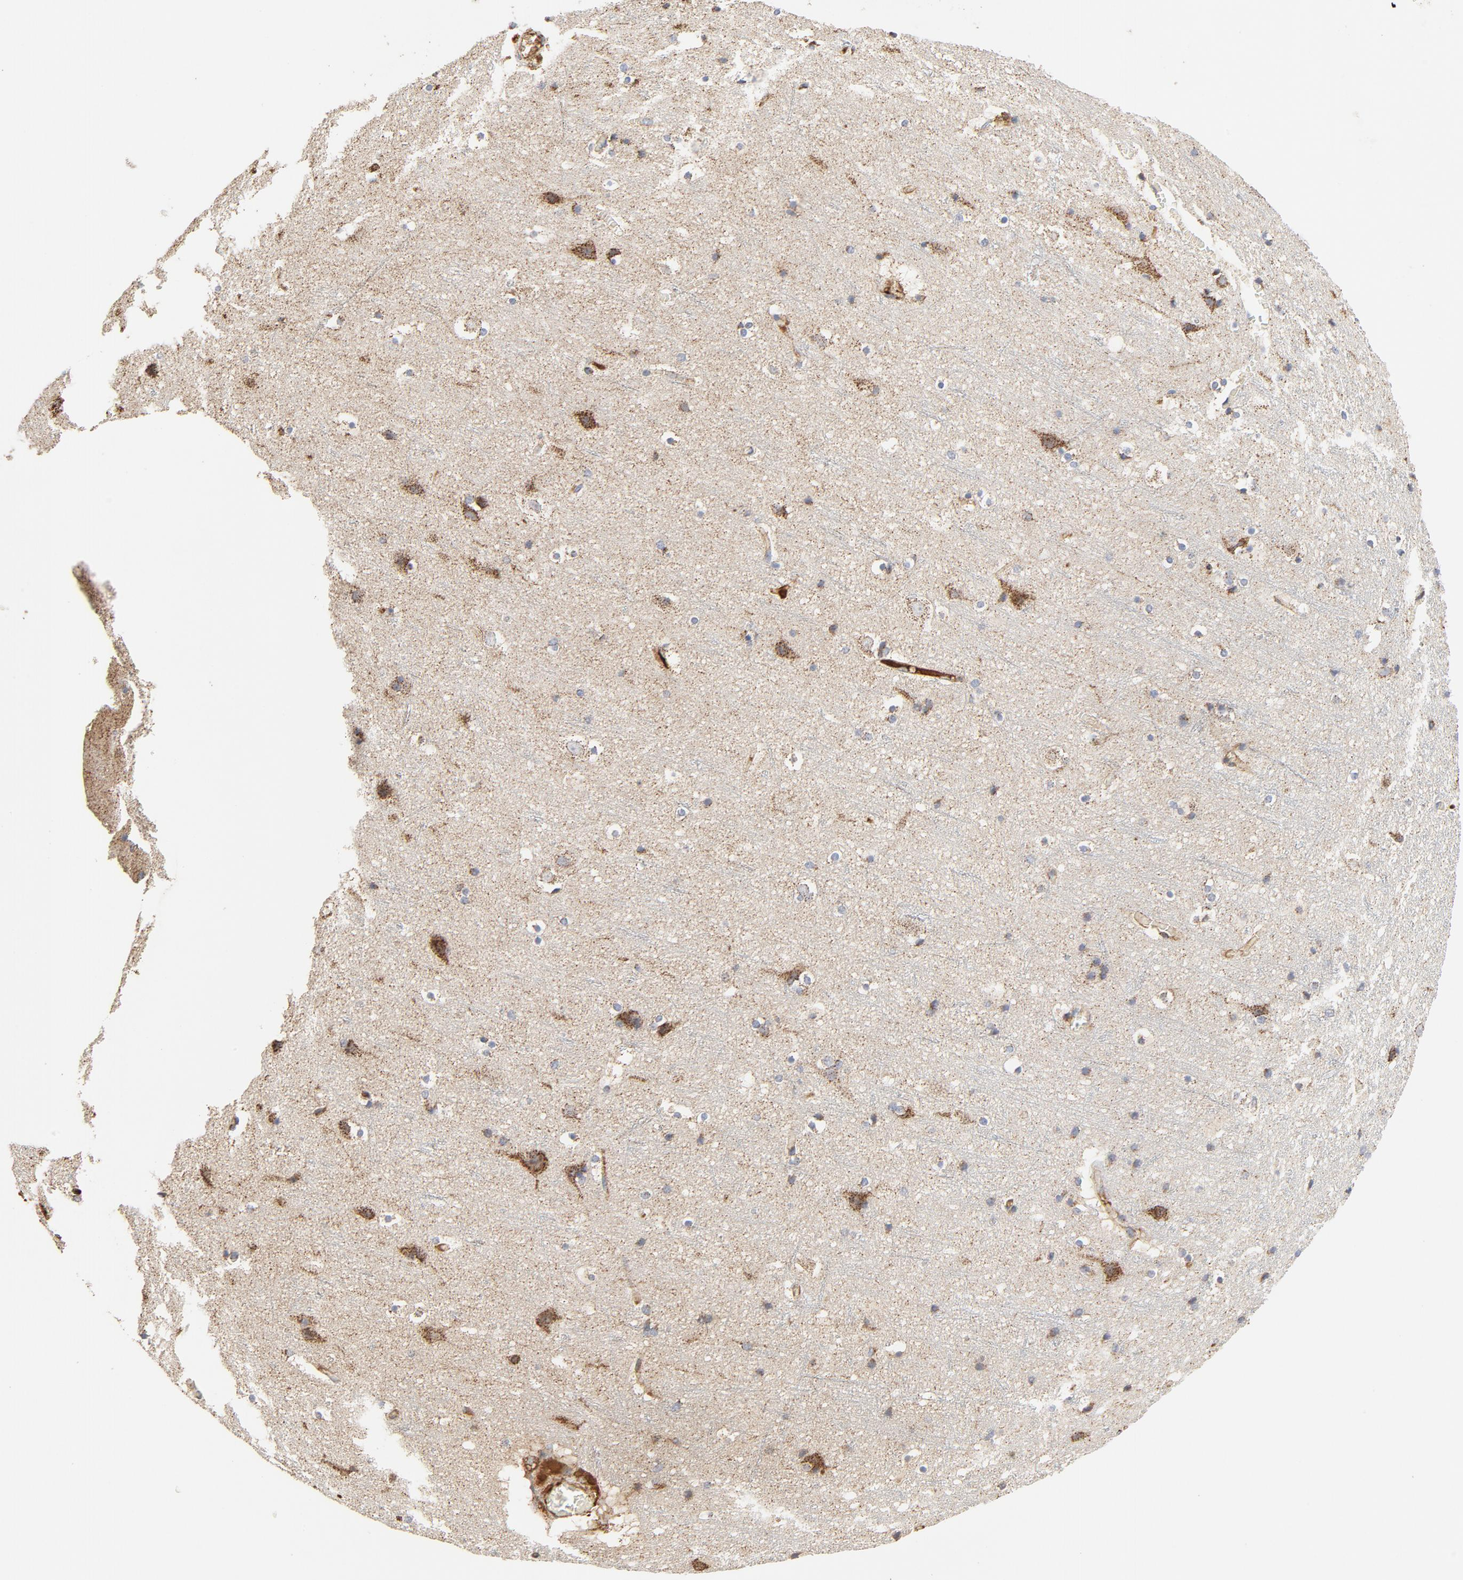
{"staining": {"intensity": "moderate", "quantity": ">75%", "location": "cytoplasmic/membranous"}, "tissue": "cerebral cortex", "cell_type": "Endothelial cells", "image_type": "normal", "snomed": [{"axis": "morphology", "description": "Normal tissue, NOS"}, {"axis": "topography", "description": "Cerebral cortex"}], "caption": "Immunohistochemical staining of normal human cerebral cortex displays moderate cytoplasmic/membranous protein positivity in about >75% of endothelial cells.", "gene": "PCNX4", "patient": {"sex": "male", "age": 45}}